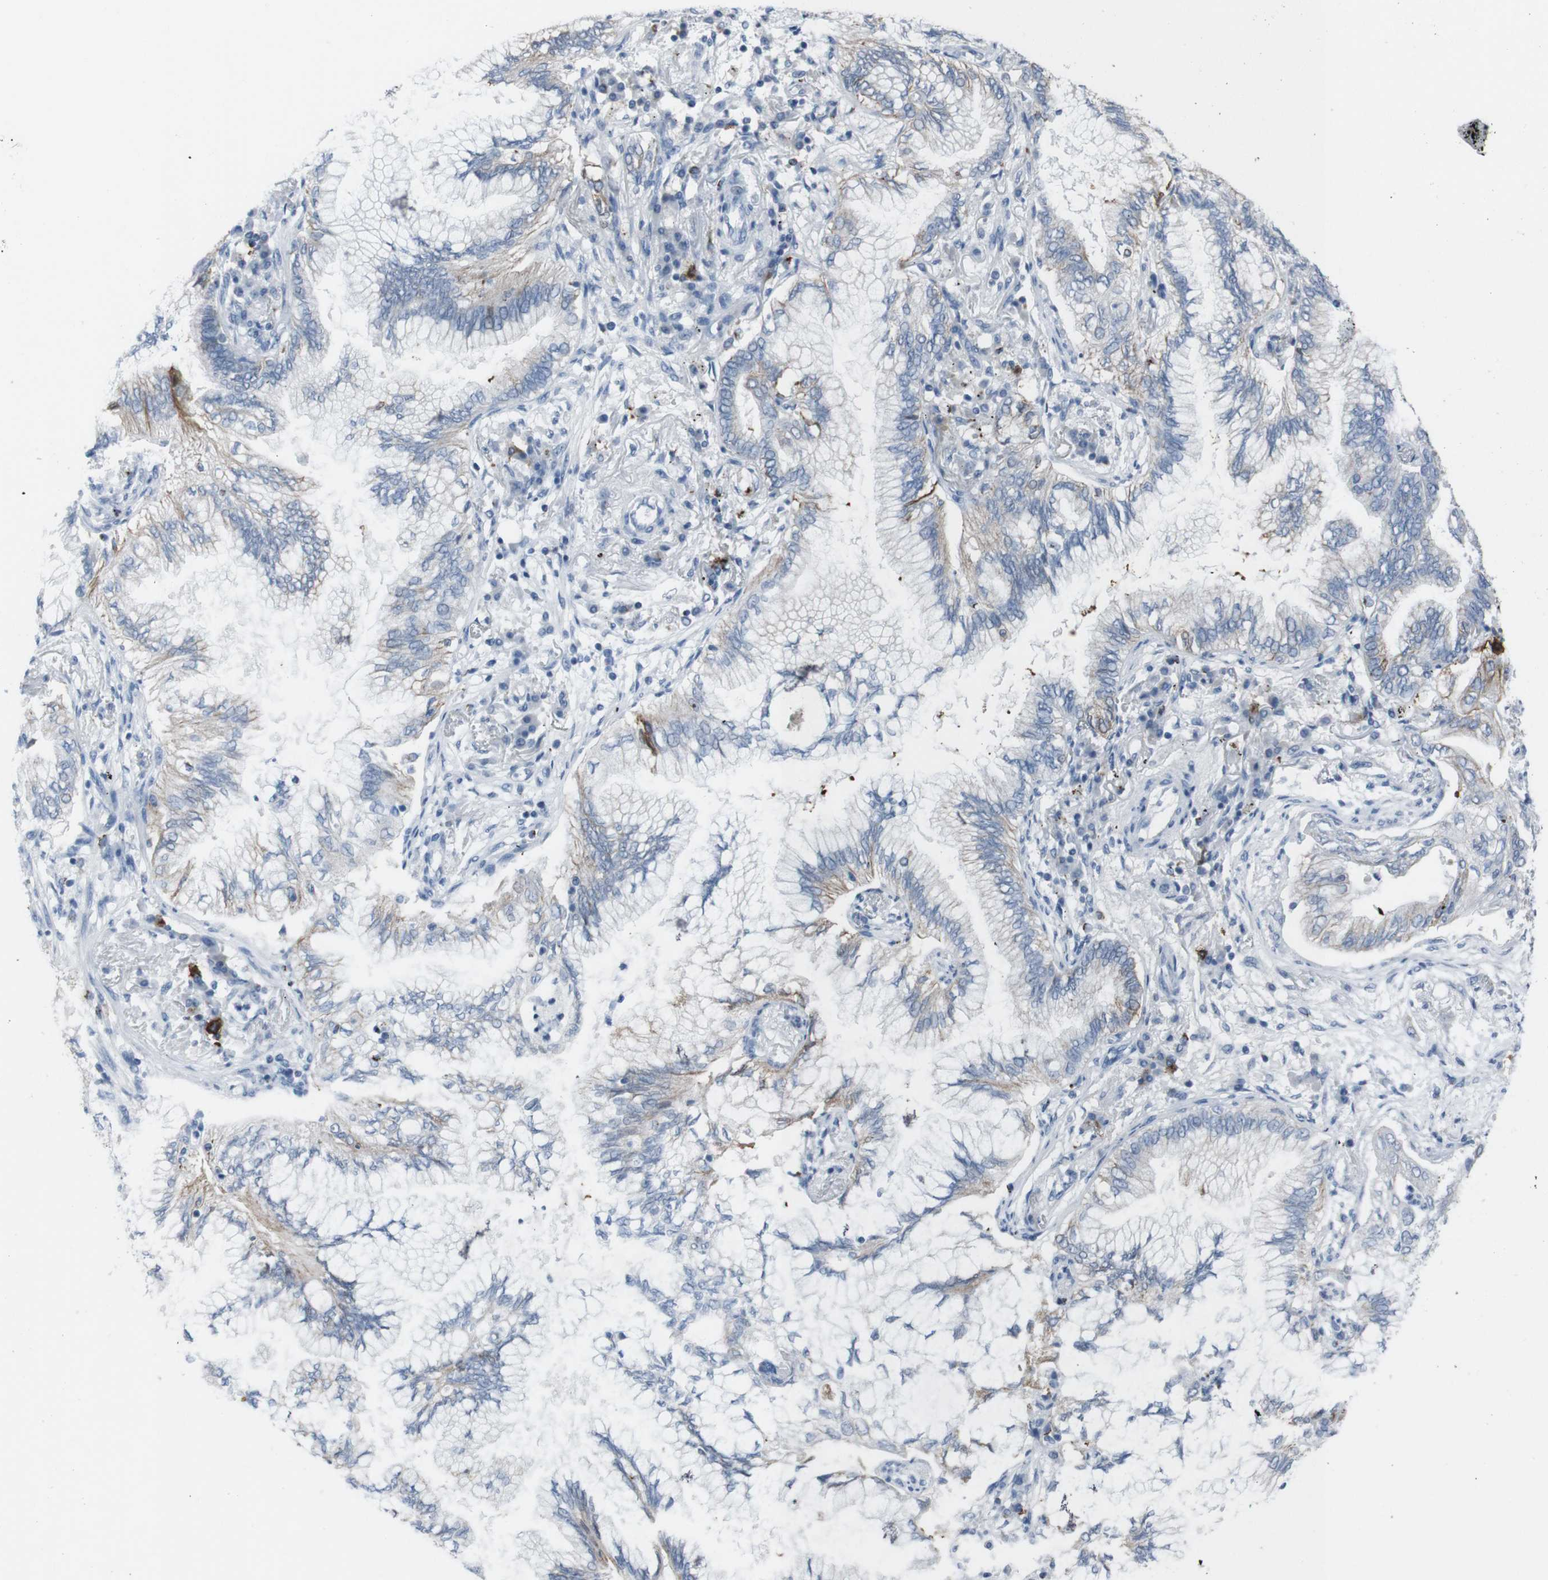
{"staining": {"intensity": "weak", "quantity": "<25%", "location": "cytoplasmic/membranous"}, "tissue": "lung cancer", "cell_type": "Tumor cells", "image_type": "cancer", "snomed": [{"axis": "morphology", "description": "Normal tissue, NOS"}, {"axis": "morphology", "description": "Adenocarcinoma, NOS"}, {"axis": "topography", "description": "Bronchus"}, {"axis": "topography", "description": "Lung"}], "caption": "Lung adenocarcinoma was stained to show a protein in brown. There is no significant expression in tumor cells.", "gene": "ST6GAL1", "patient": {"sex": "female", "age": 70}}